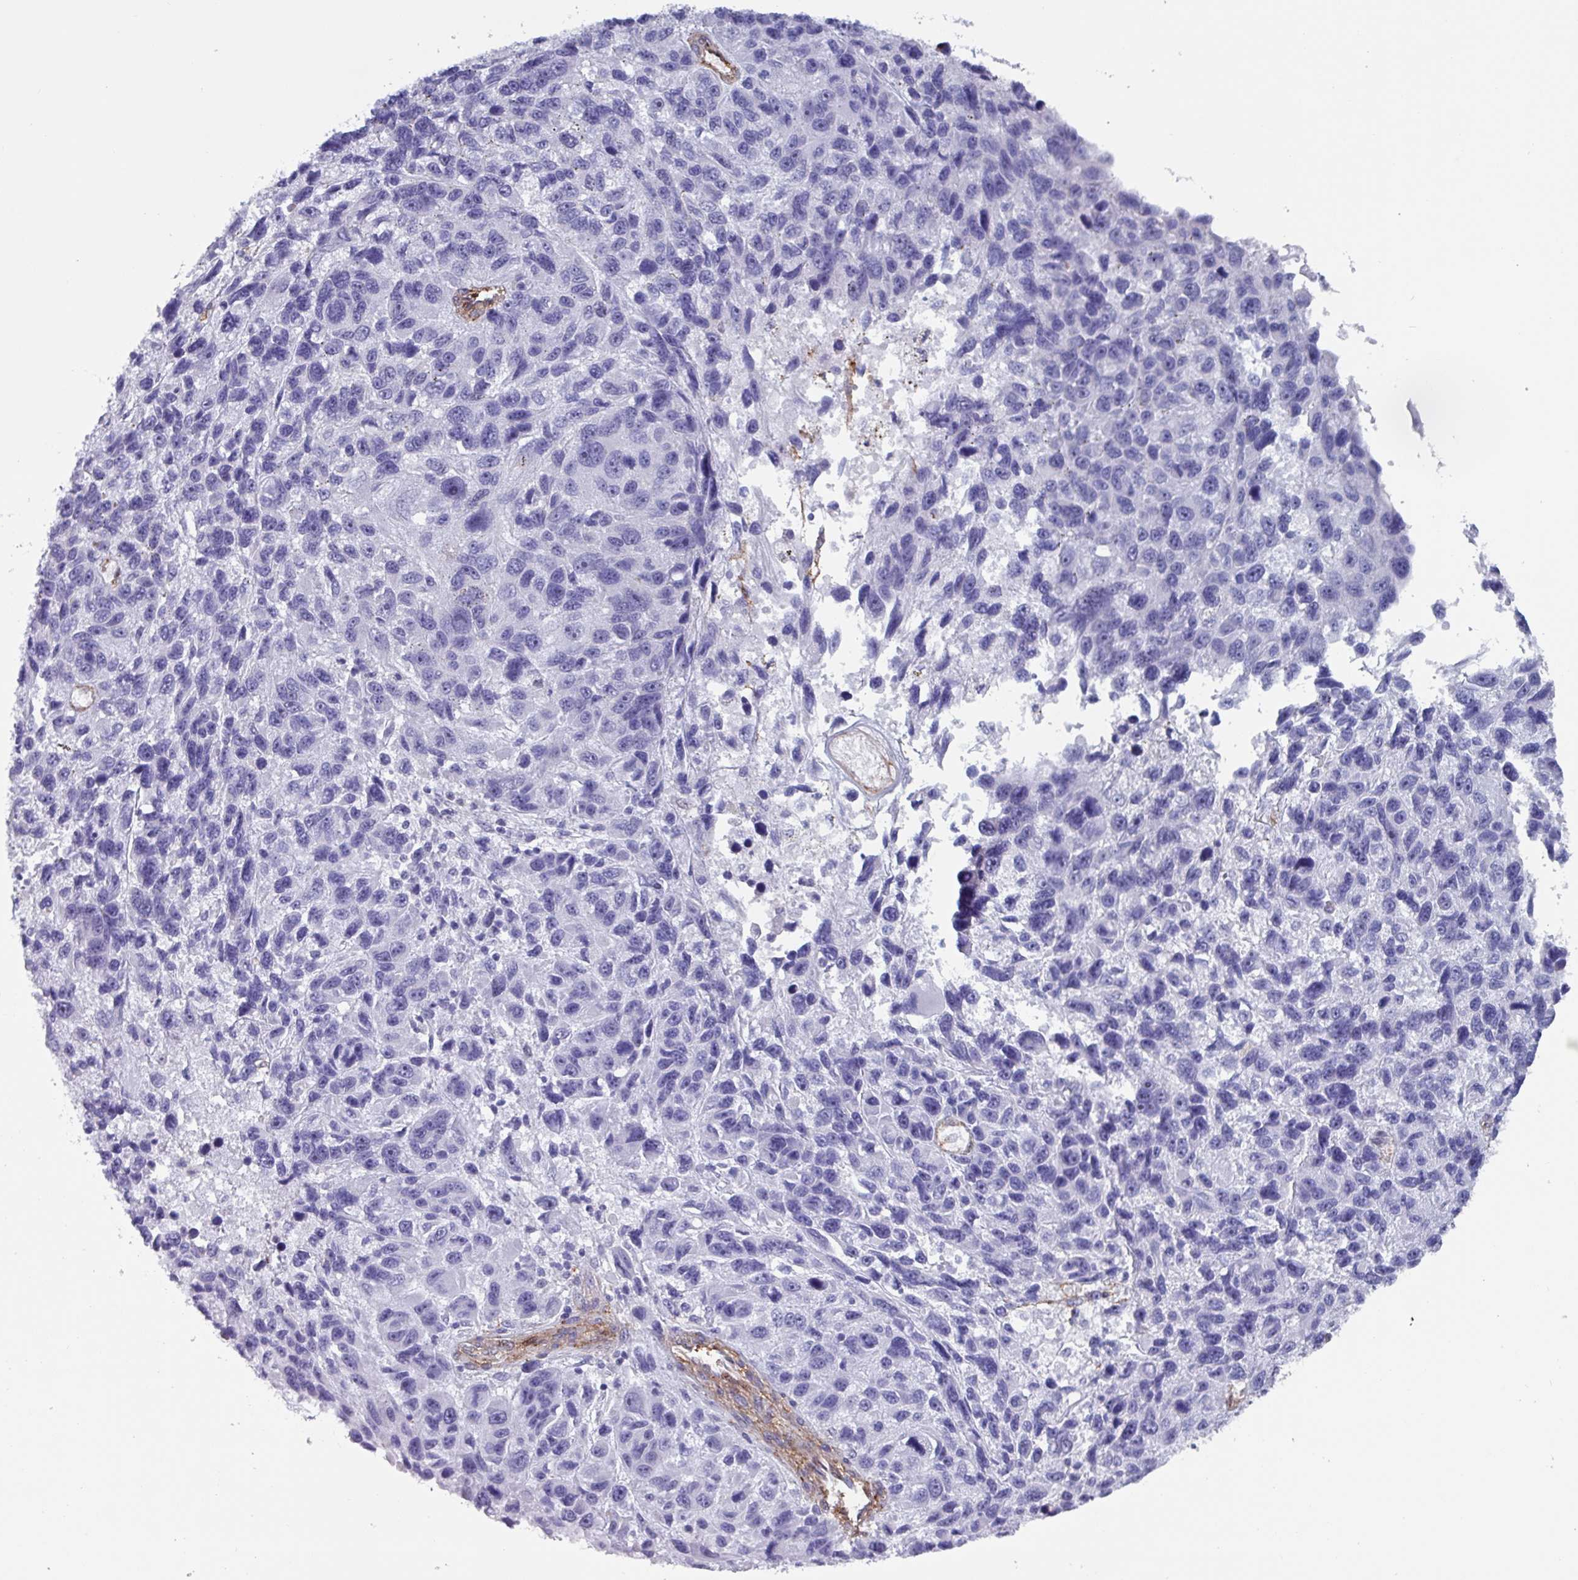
{"staining": {"intensity": "negative", "quantity": "none", "location": "none"}, "tissue": "melanoma", "cell_type": "Tumor cells", "image_type": "cancer", "snomed": [{"axis": "morphology", "description": "Malignant melanoma, NOS"}, {"axis": "topography", "description": "Skin"}], "caption": "Tumor cells are negative for protein expression in human melanoma.", "gene": "ZNF816-ZNF321P", "patient": {"sex": "male", "age": 53}}